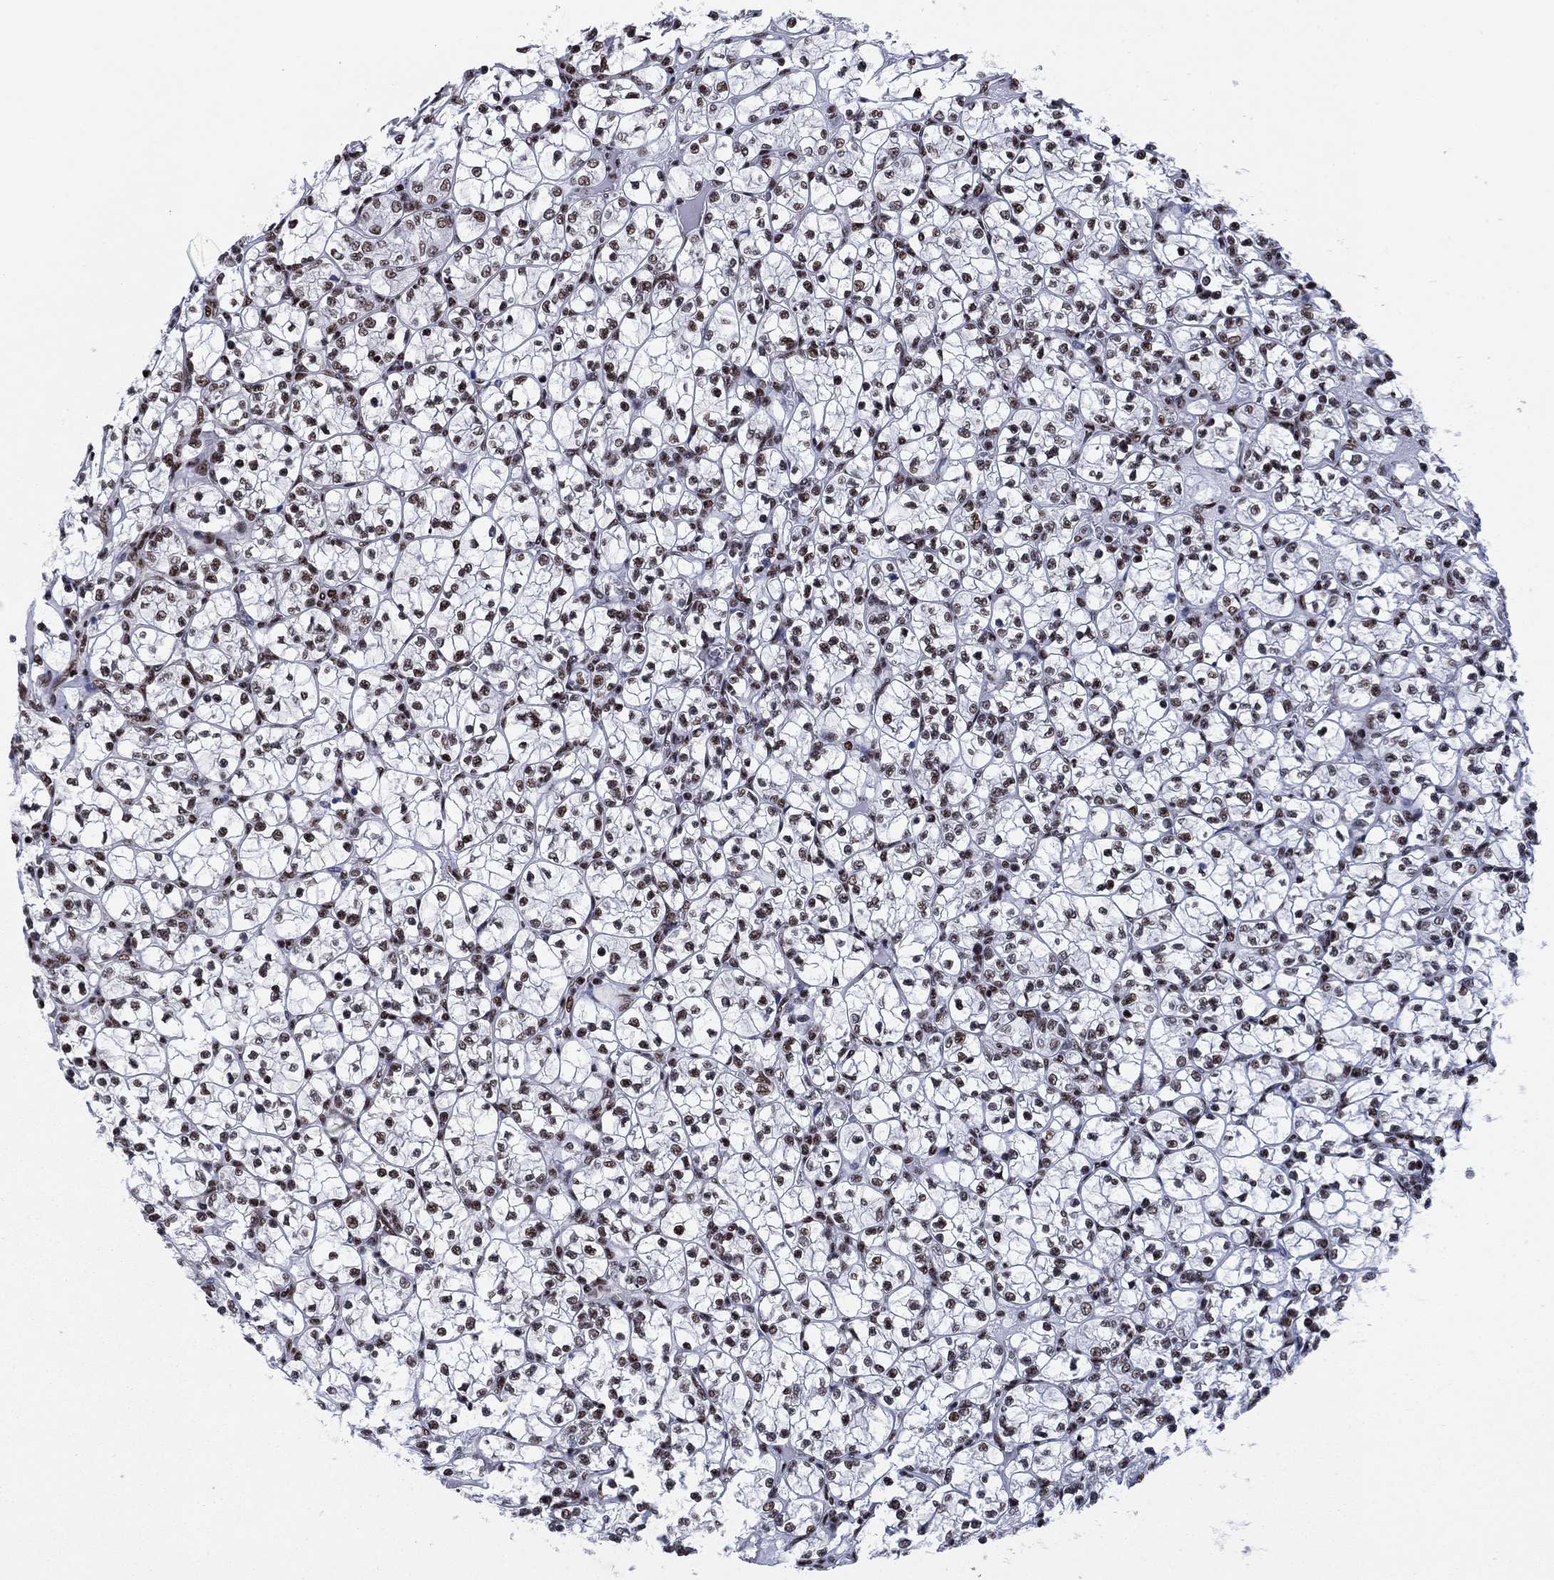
{"staining": {"intensity": "moderate", "quantity": ">75%", "location": "nuclear"}, "tissue": "renal cancer", "cell_type": "Tumor cells", "image_type": "cancer", "snomed": [{"axis": "morphology", "description": "Adenocarcinoma, NOS"}, {"axis": "topography", "description": "Kidney"}], "caption": "High-power microscopy captured an IHC image of renal cancer, revealing moderate nuclear expression in about >75% of tumor cells.", "gene": "N4BP2", "patient": {"sex": "female", "age": 89}}